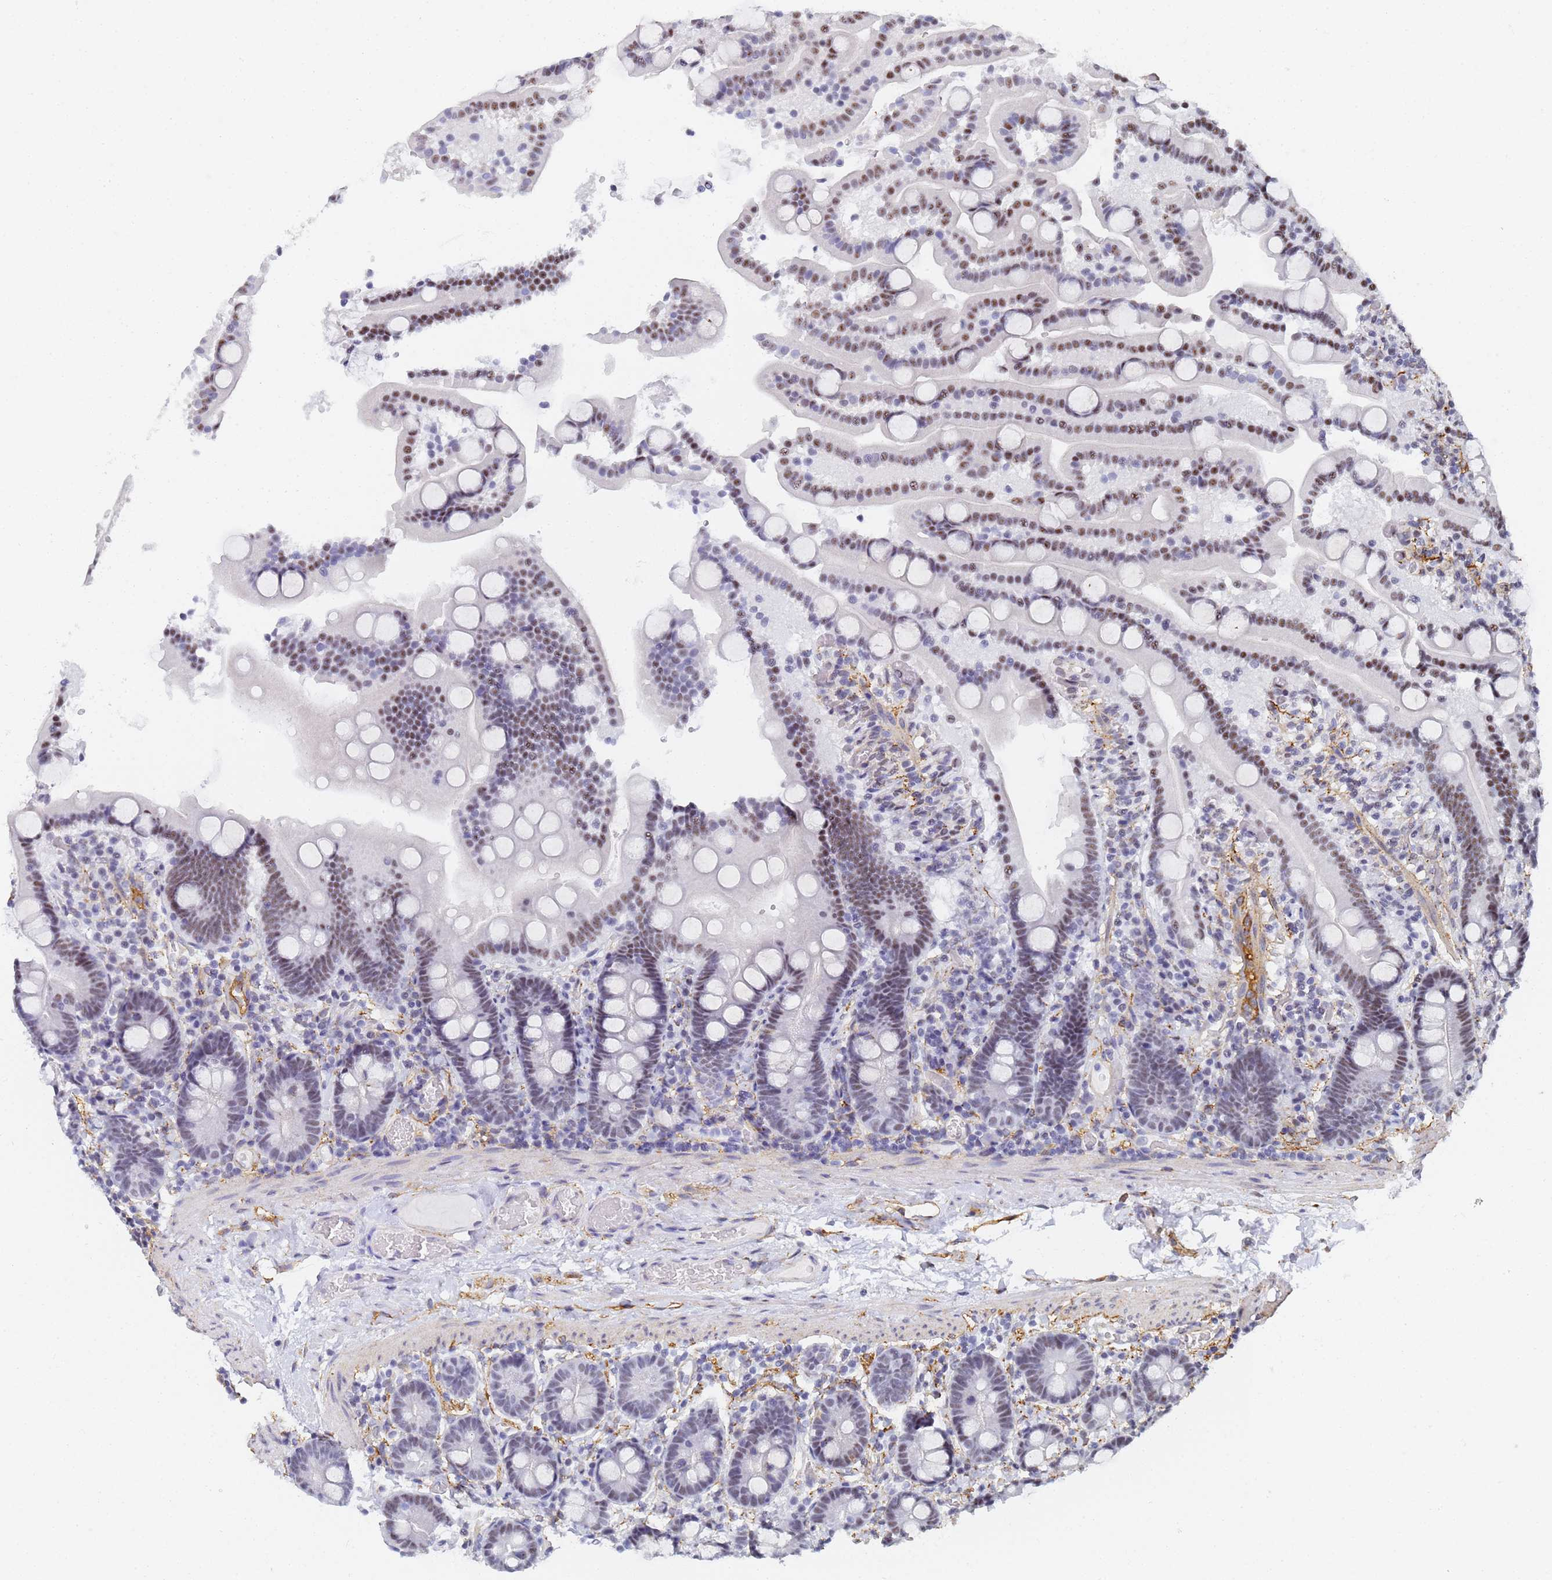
{"staining": {"intensity": "strong", "quantity": "25%-75%", "location": "nuclear"}, "tissue": "duodenum", "cell_type": "Glandular cells", "image_type": "normal", "snomed": [{"axis": "morphology", "description": "Normal tissue, NOS"}, {"axis": "topography", "description": "Duodenum"}], "caption": "Immunohistochemical staining of benign human duodenum demonstrates 25%-75% levels of strong nuclear protein expression in approximately 25%-75% of glandular cells.", "gene": "PRRT4", "patient": {"sex": "male", "age": 55}}